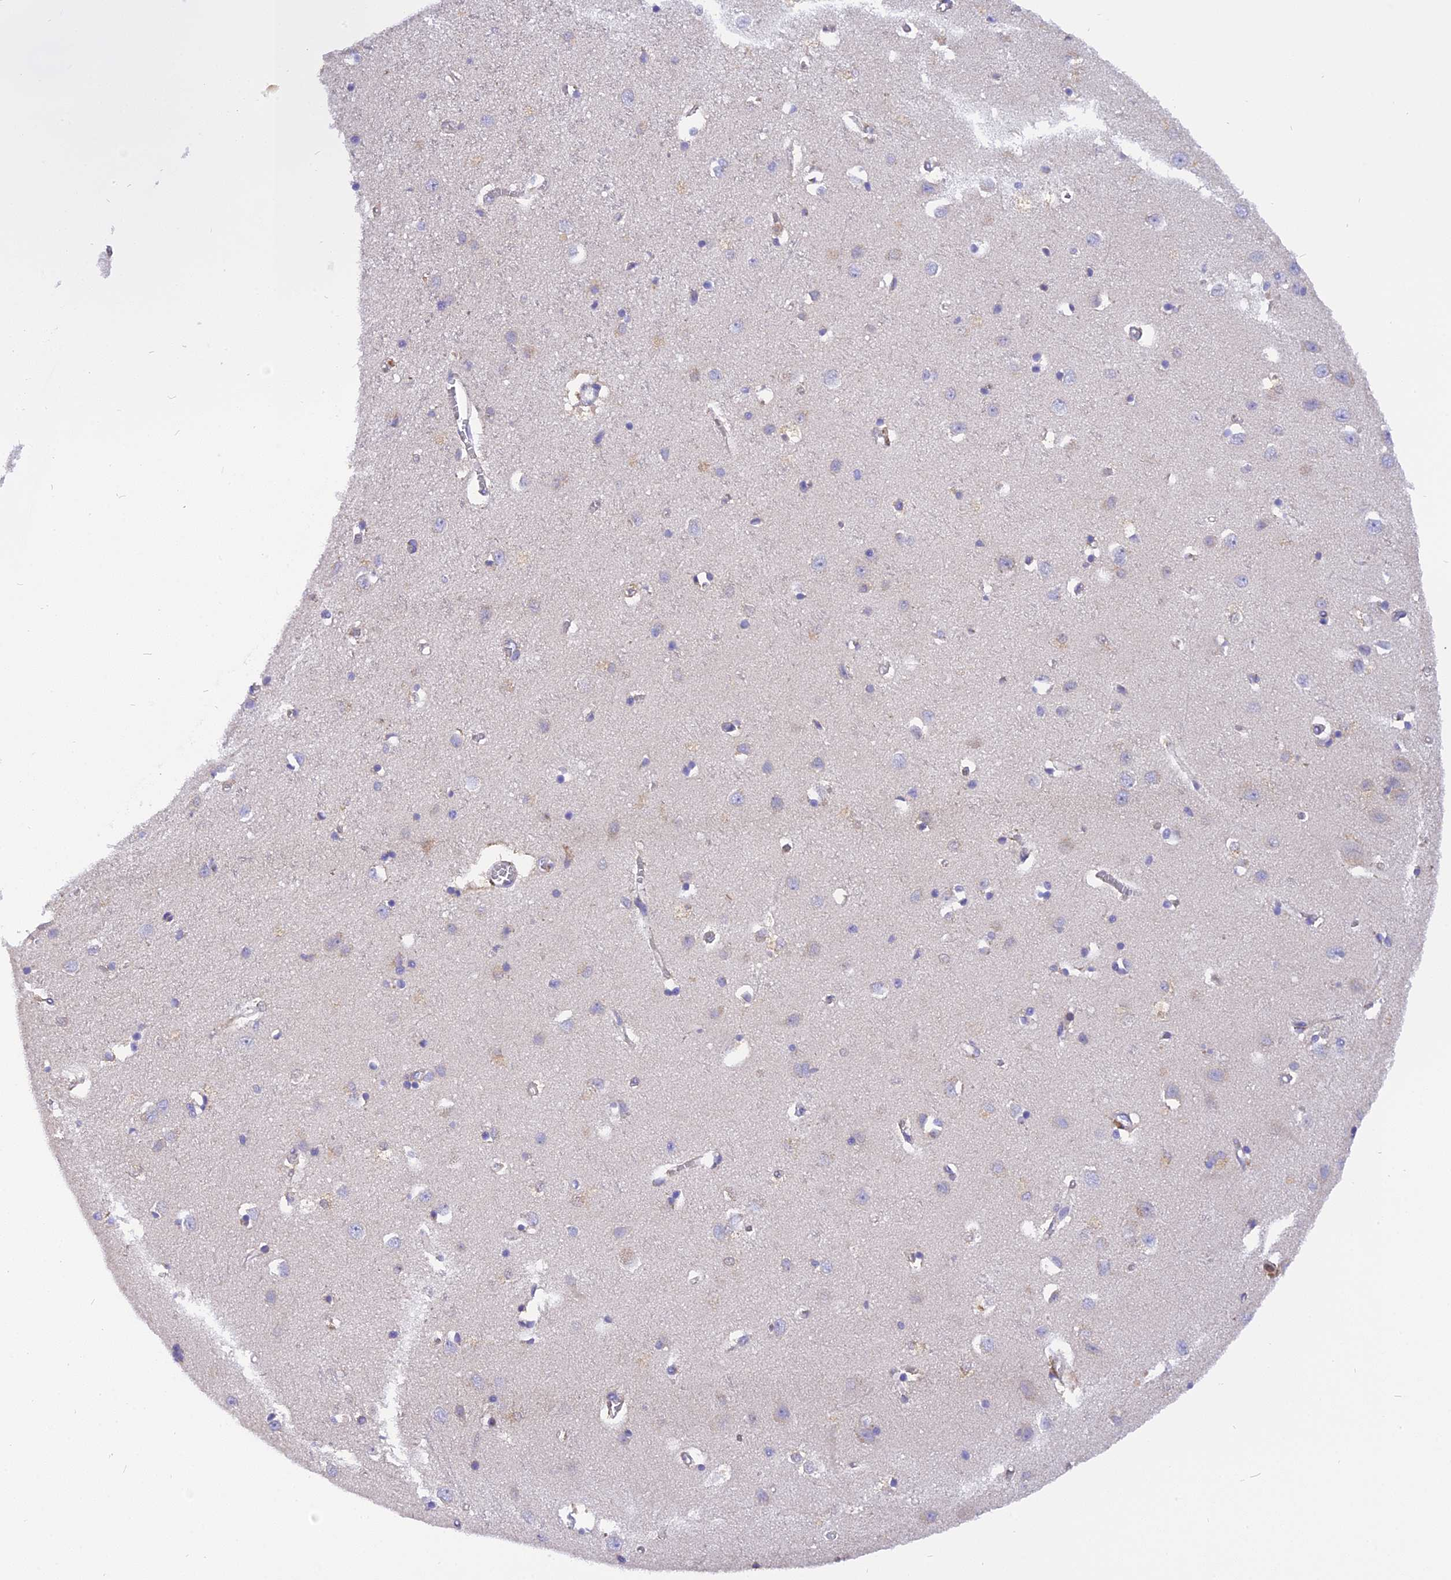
{"staining": {"intensity": "negative", "quantity": "none", "location": "none"}, "tissue": "cerebral cortex", "cell_type": "Endothelial cells", "image_type": "normal", "snomed": [{"axis": "morphology", "description": "Normal tissue, NOS"}, {"axis": "topography", "description": "Cerebral cortex"}], "caption": "An immunohistochemistry histopathology image of benign cerebral cortex is shown. There is no staining in endothelial cells of cerebral cortex. (DAB immunohistochemistry visualized using brightfield microscopy, high magnification).", "gene": "TRIM3", "patient": {"sex": "female", "age": 64}}